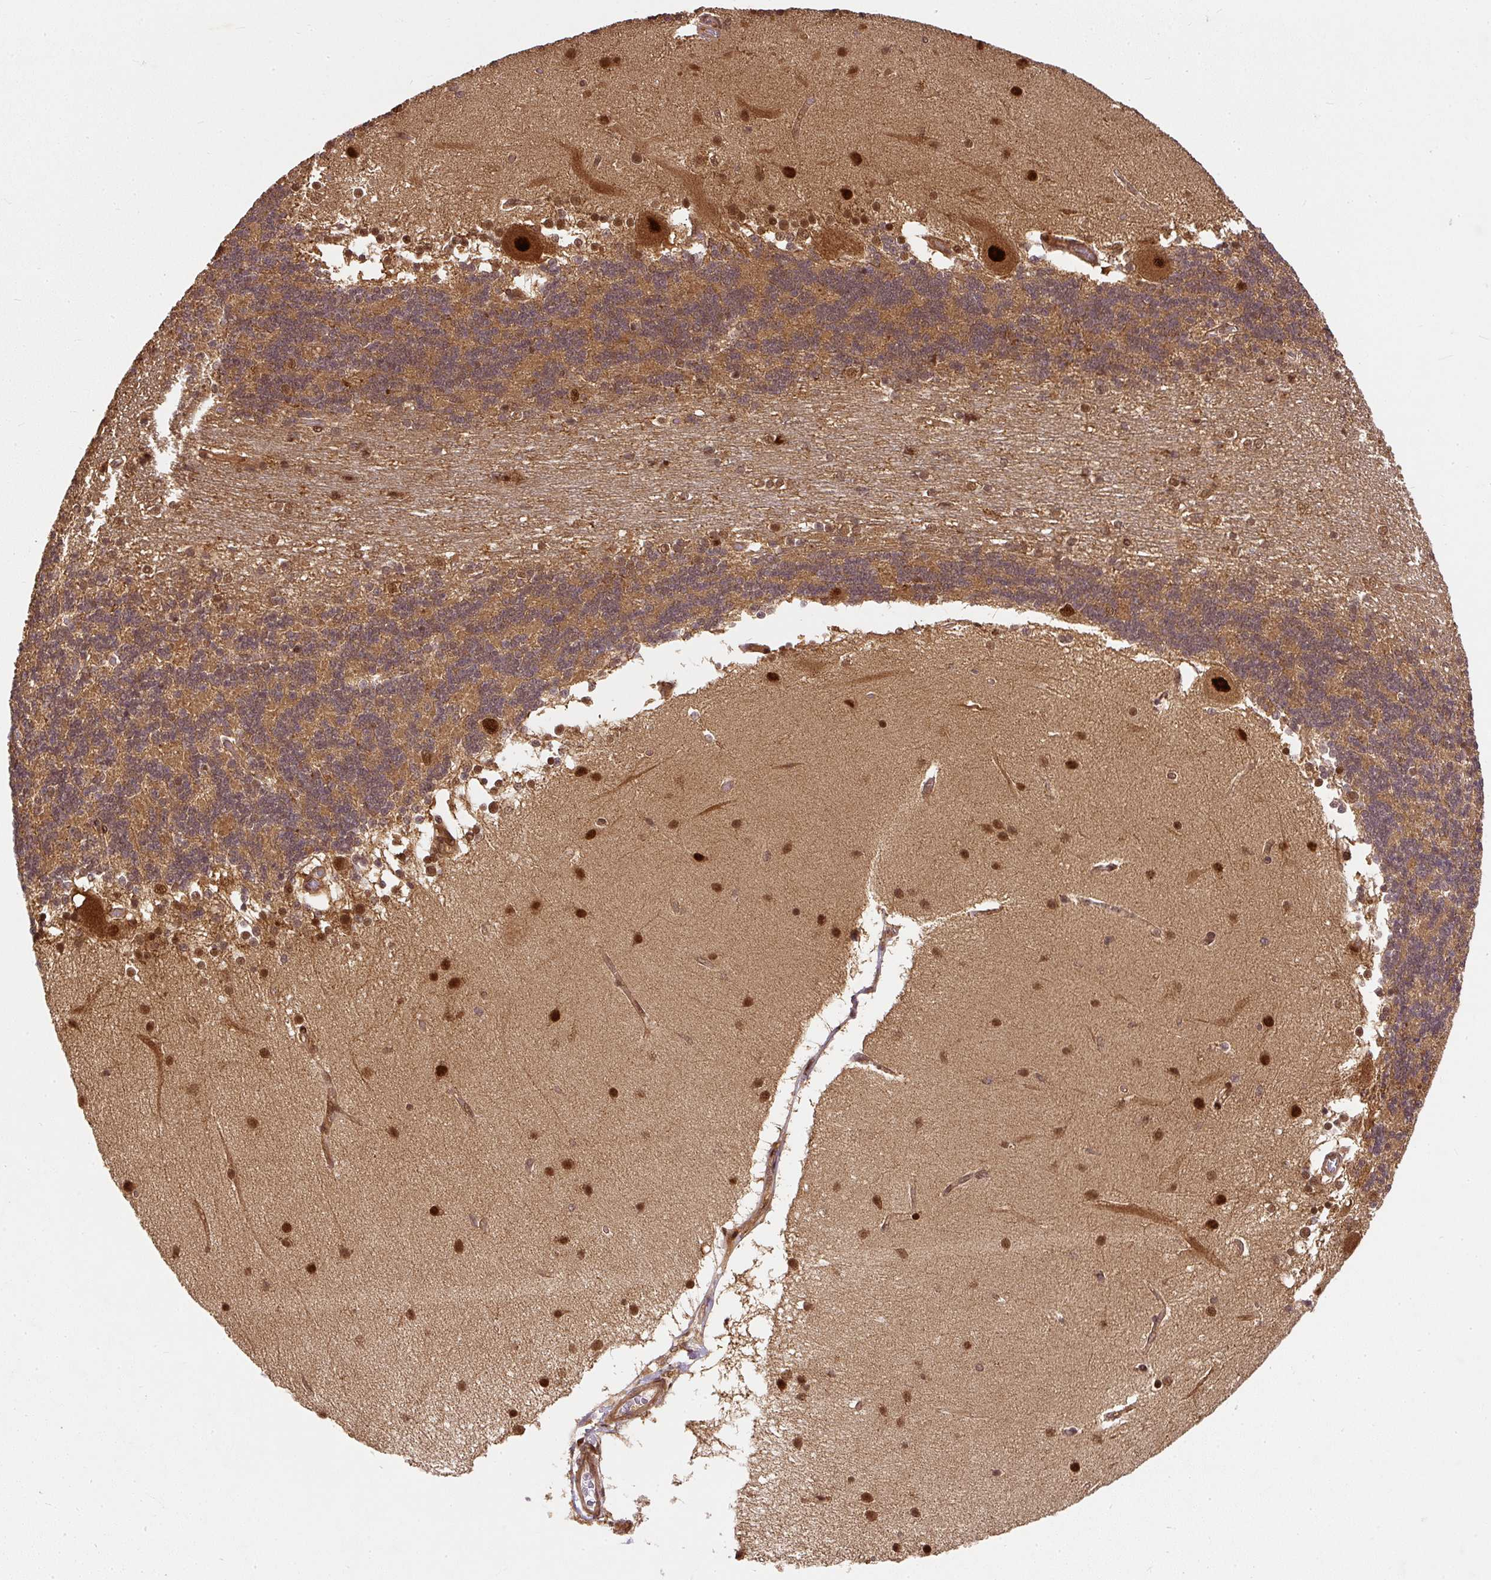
{"staining": {"intensity": "moderate", "quantity": ">75%", "location": "cytoplasmic/membranous,nuclear"}, "tissue": "cerebellum", "cell_type": "Cells in granular layer", "image_type": "normal", "snomed": [{"axis": "morphology", "description": "Normal tissue, NOS"}, {"axis": "topography", "description": "Cerebellum"}], "caption": "A high-resolution micrograph shows IHC staining of normal cerebellum, which exhibits moderate cytoplasmic/membranous,nuclear expression in about >75% of cells in granular layer.", "gene": "PSMD1", "patient": {"sex": "female", "age": 54}}